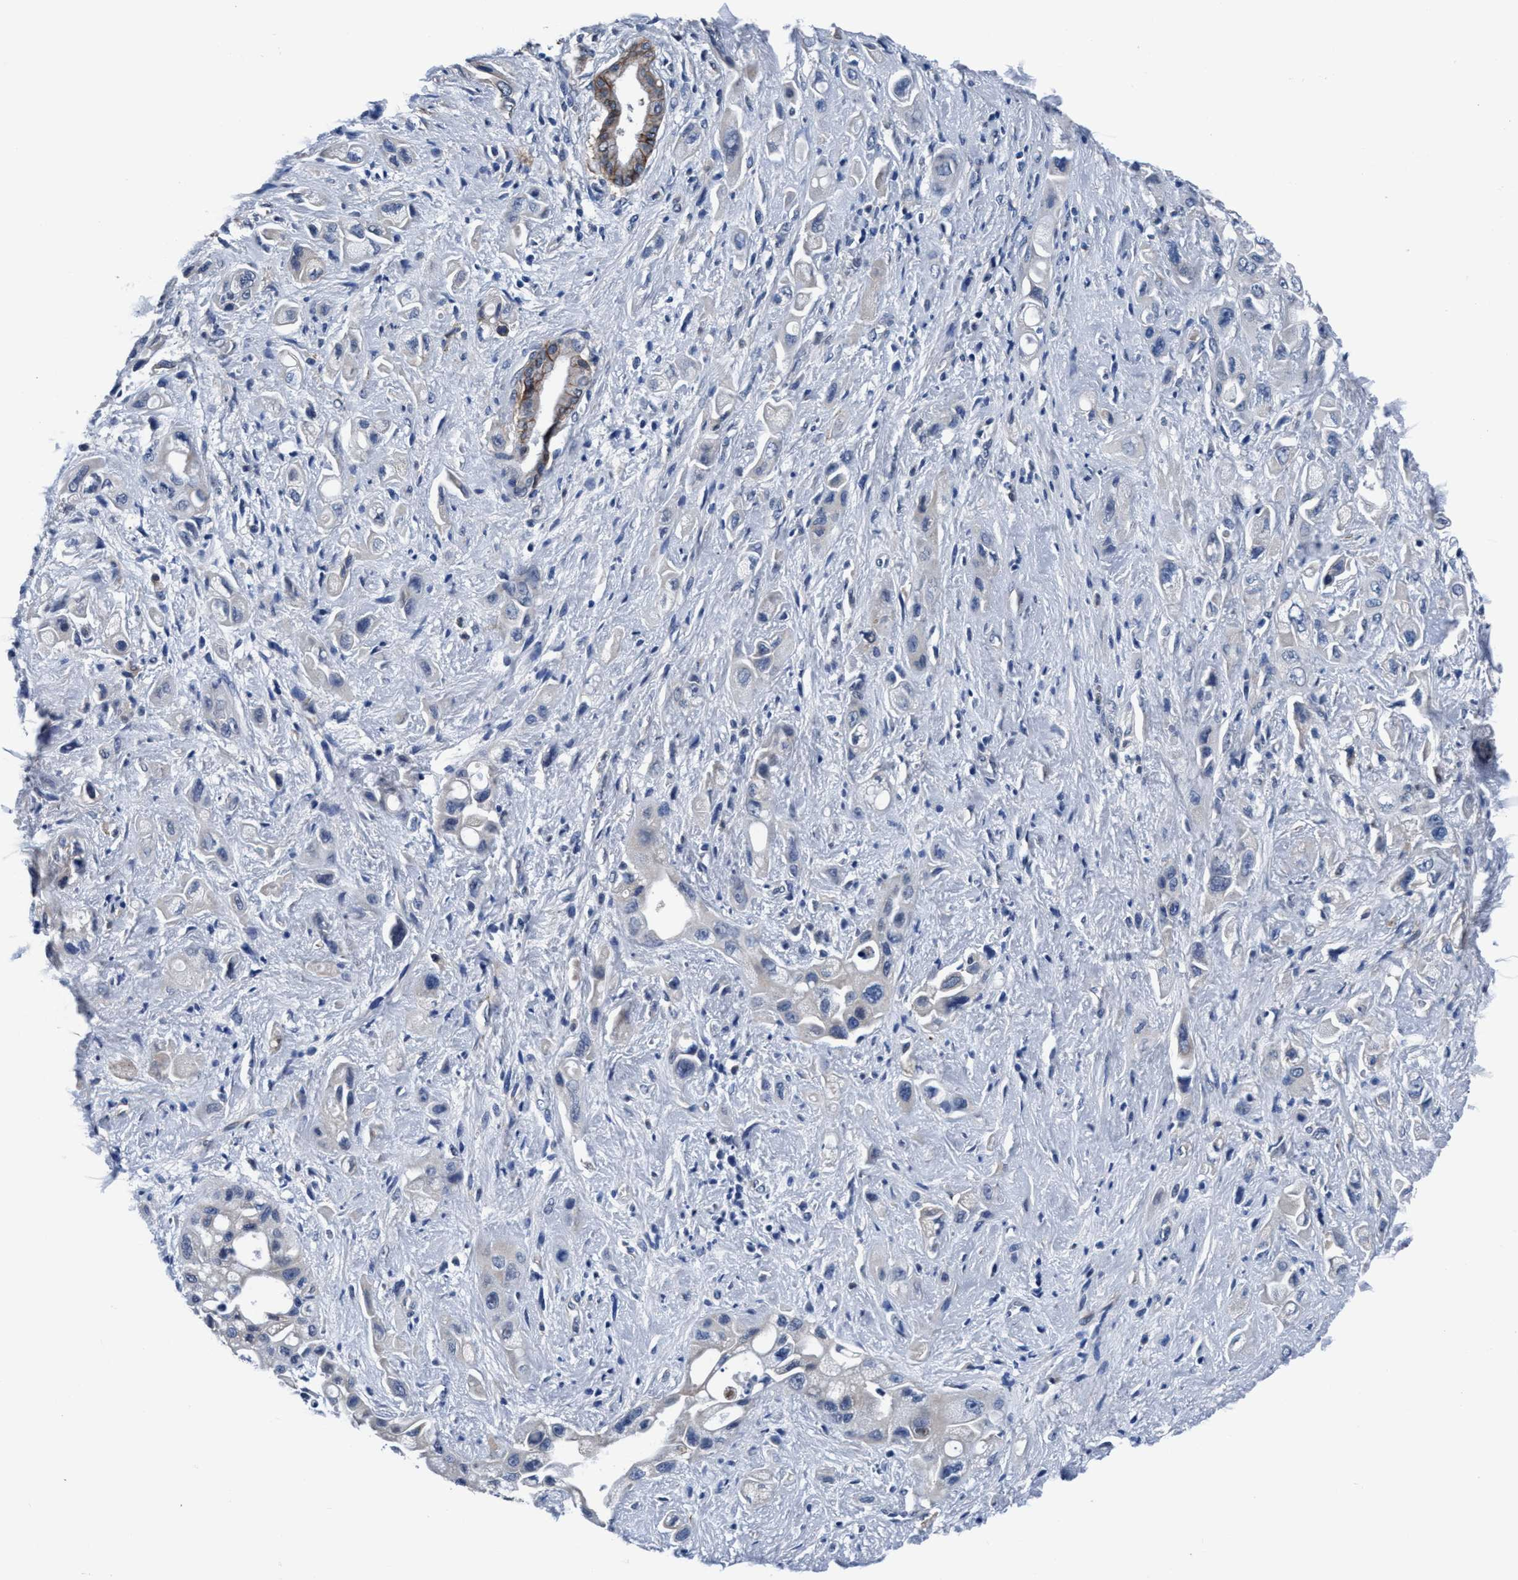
{"staining": {"intensity": "negative", "quantity": "none", "location": "none"}, "tissue": "pancreatic cancer", "cell_type": "Tumor cells", "image_type": "cancer", "snomed": [{"axis": "morphology", "description": "Adenocarcinoma, NOS"}, {"axis": "topography", "description": "Pancreas"}], "caption": "Immunohistochemistry (IHC) photomicrograph of pancreatic cancer (adenocarcinoma) stained for a protein (brown), which reveals no positivity in tumor cells. Brightfield microscopy of immunohistochemistry stained with DAB (3,3'-diaminobenzidine) (brown) and hematoxylin (blue), captured at high magnification.", "gene": "TMEM94", "patient": {"sex": "female", "age": 66}}